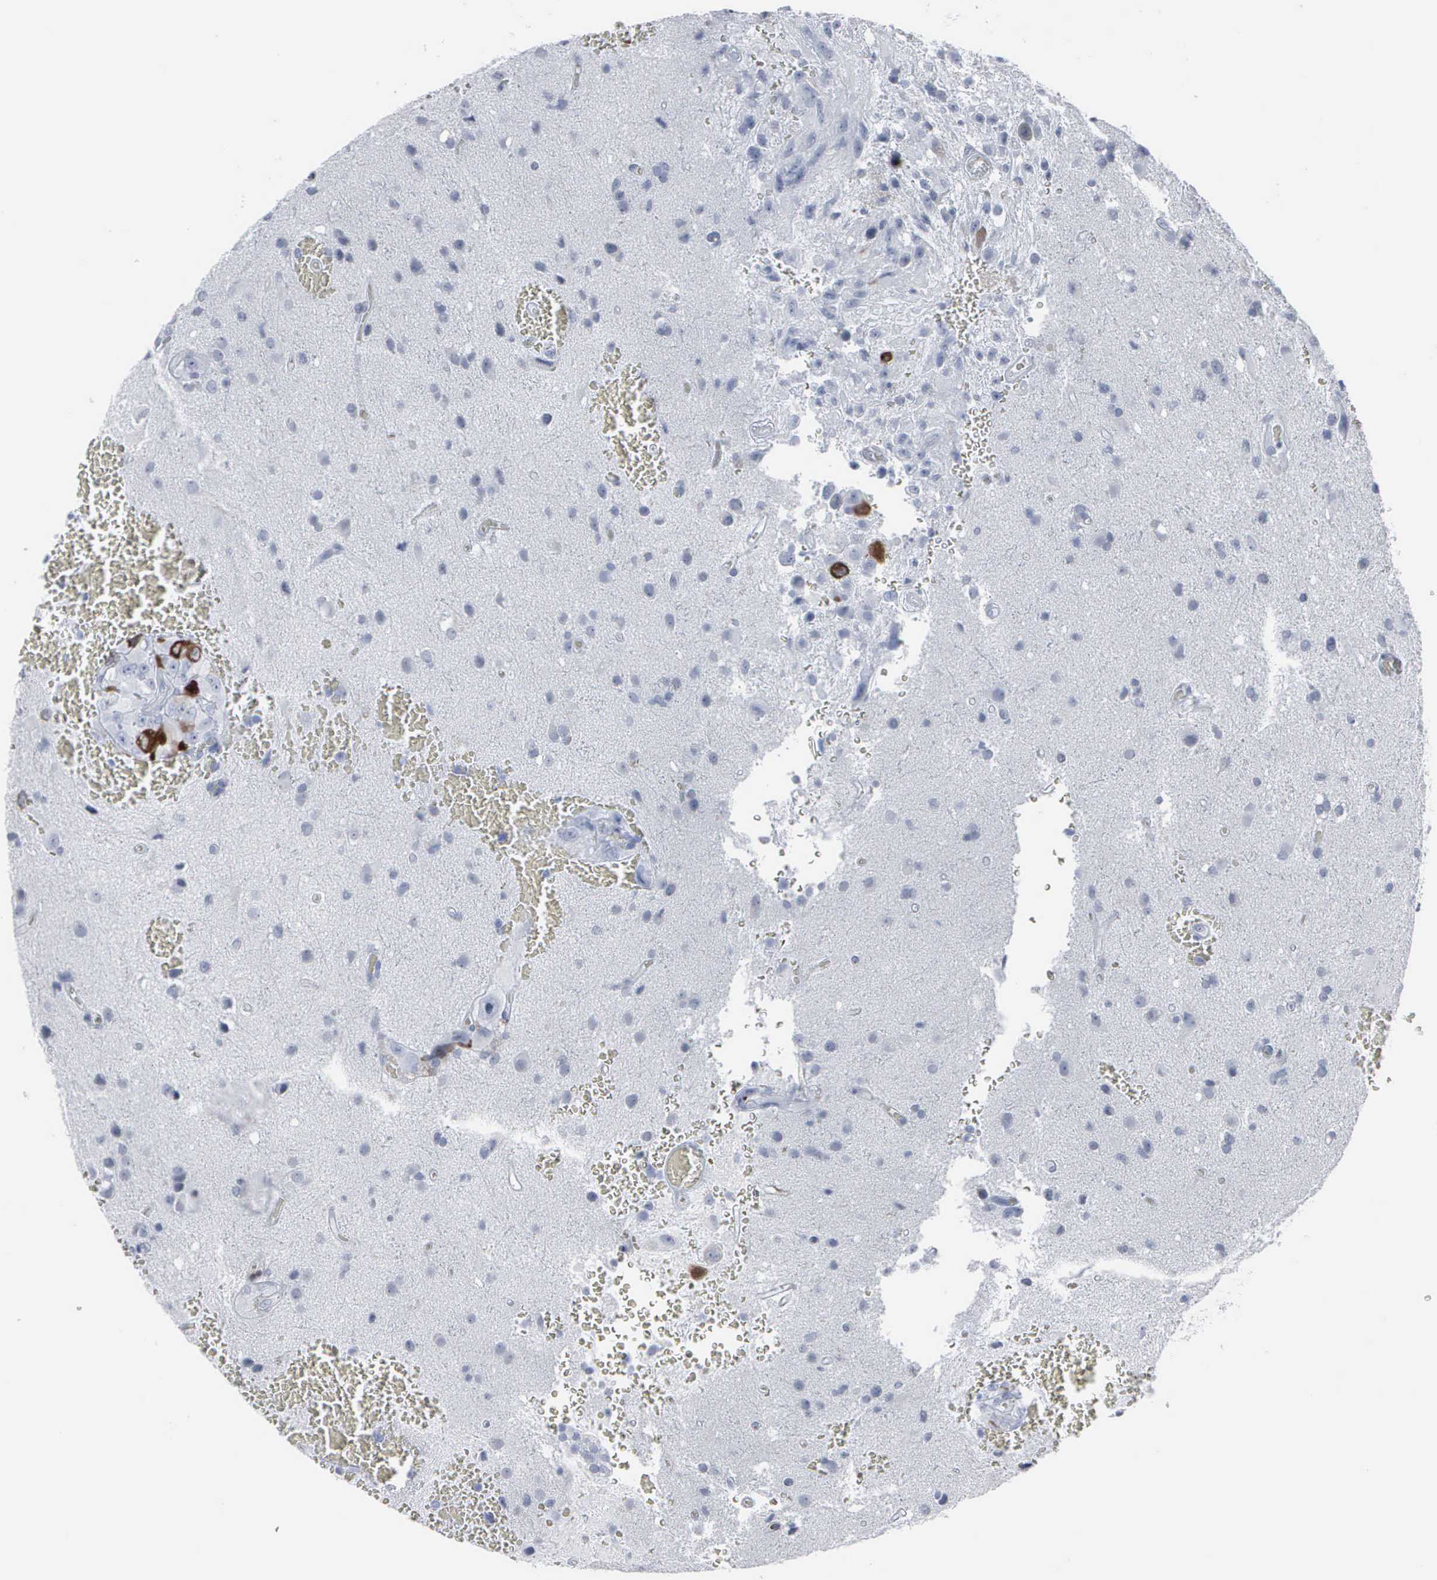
{"staining": {"intensity": "strong", "quantity": "<25%", "location": "cytoplasmic/membranous"}, "tissue": "glioma", "cell_type": "Tumor cells", "image_type": "cancer", "snomed": [{"axis": "morphology", "description": "Glioma, malignant, High grade"}, {"axis": "topography", "description": "Brain"}], "caption": "Immunohistochemistry (IHC) of glioma demonstrates medium levels of strong cytoplasmic/membranous expression in about <25% of tumor cells.", "gene": "CCNB1", "patient": {"sex": "male", "age": 48}}